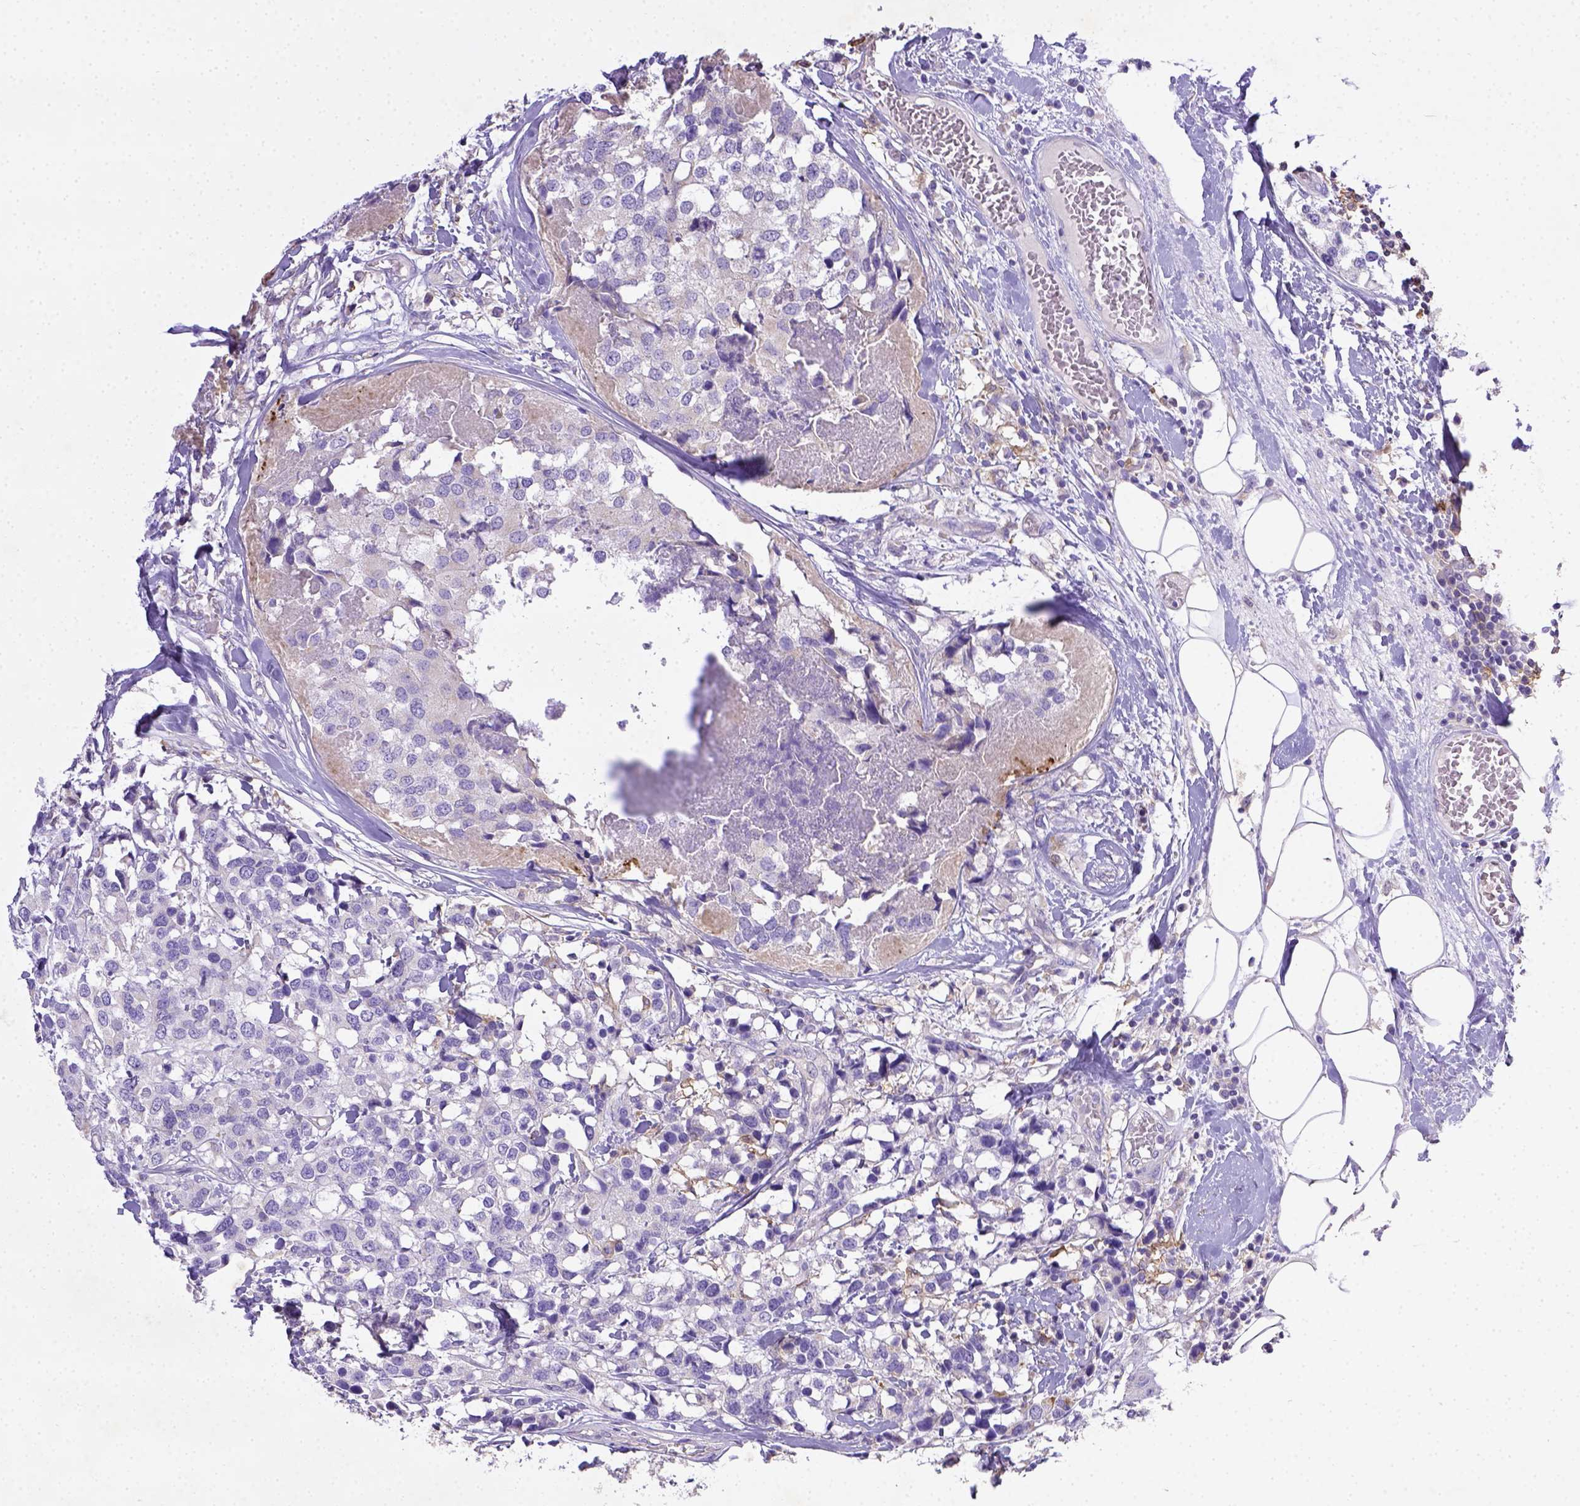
{"staining": {"intensity": "negative", "quantity": "none", "location": "none"}, "tissue": "breast cancer", "cell_type": "Tumor cells", "image_type": "cancer", "snomed": [{"axis": "morphology", "description": "Lobular carcinoma"}, {"axis": "topography", "description": "Breast"}], "caption": "IHC image of lobular carcinoma (breast) stained for a protein (brown), which exhibits no staining in tumor cells.", "gene": "CD40", "patient": {"sex": "female", "age": 59}}